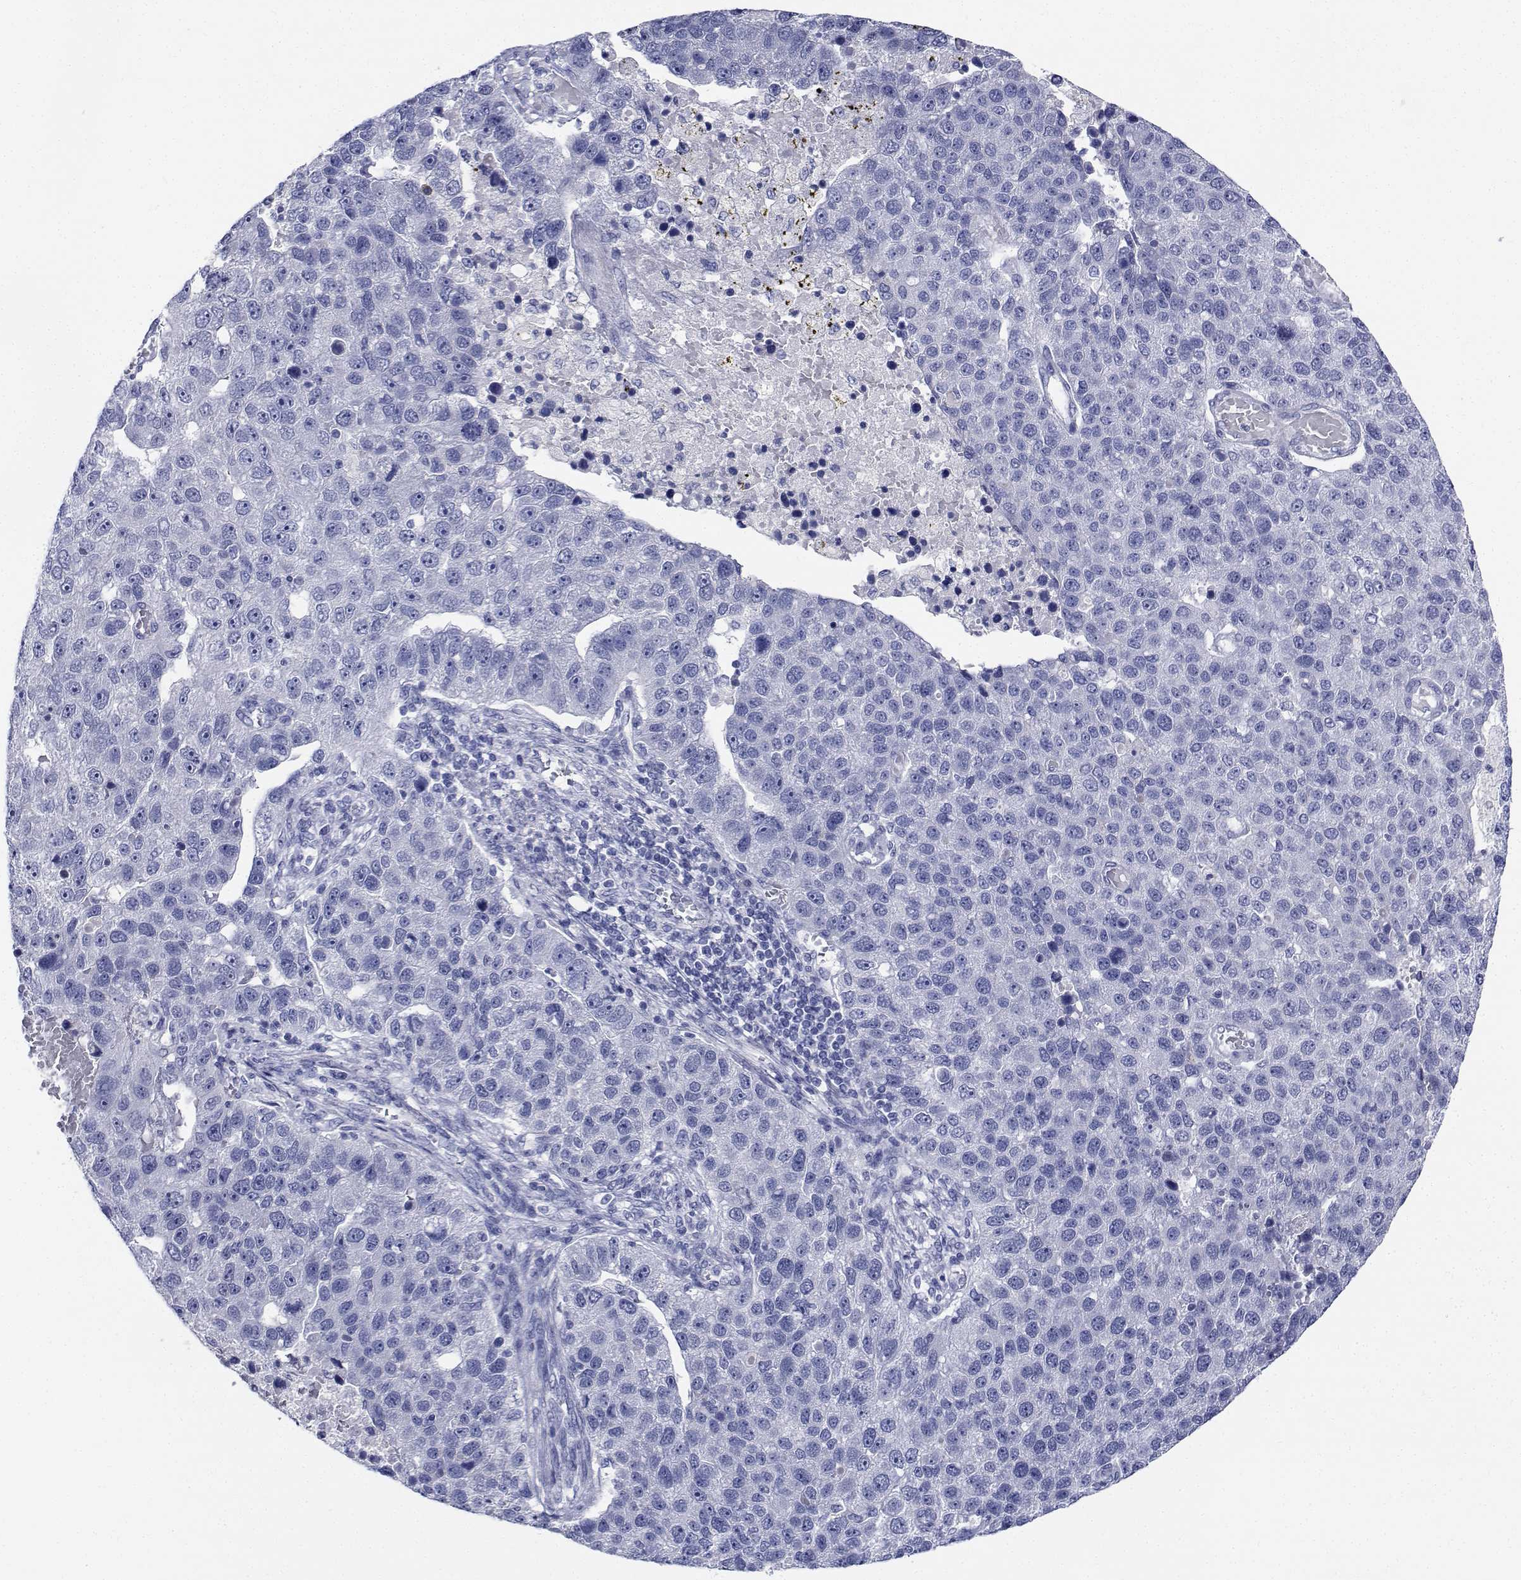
{"staining": {"intensity": "negative", "quantity": "none", "location": "none"}, "tissue": "pancreatic cancer", "cell_type": "Tumor cells", "image_type": "cancer", "snomed": [{"axis": "morphology", "description": "Adenocarcinoma, NOS"}, {"axis": "topography", "description": "Pancreas"}], "caption": "The IHC histopathology image has no significant positivity in tumor cells of pancreatic adenocarcinoma tissue.", "gene": "PLXNA4", "patient": {"sex": "female", "age": 61}}